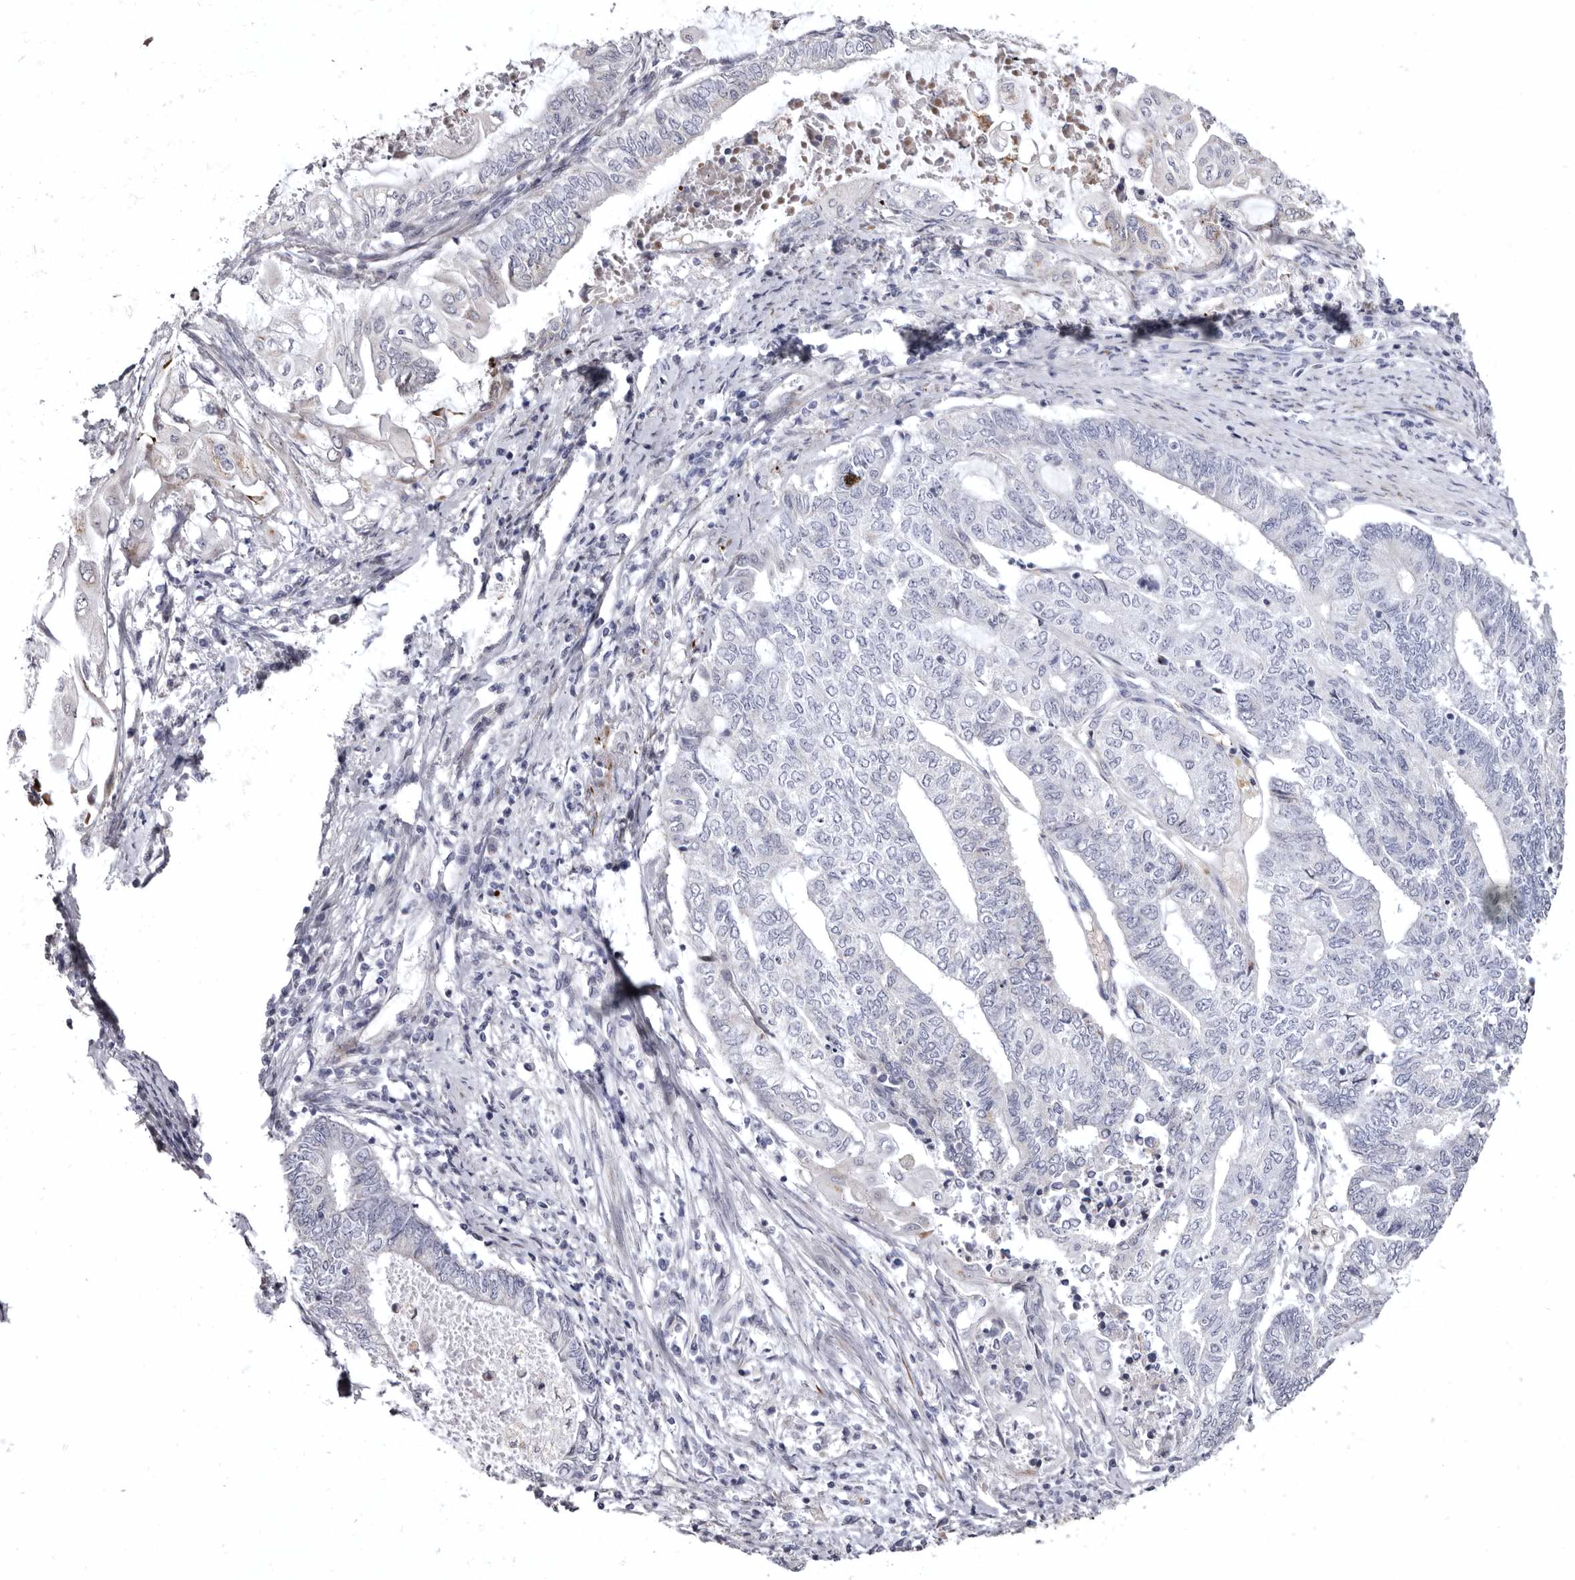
{"staining": {"intensity": "negative", "quantity": "none", "location": "none"}, "tissue": "endometrial cancer", "cell_type": "Tumor cells", "image_type": "cancer", "snomed": [{"axis": "morphology", "description": "Adenocarcinoma, NOS"}, {"axis": "topography", "description": "Uterus"}, {"axis": "topography", "description": "Endometrium"}], "caption": "A photomicrograph of endometrial cancer stained for a protein reveals no brown staining in tumor cells.", "gene": "AIDA", "patient": {"sex": "female", "age": 70}}